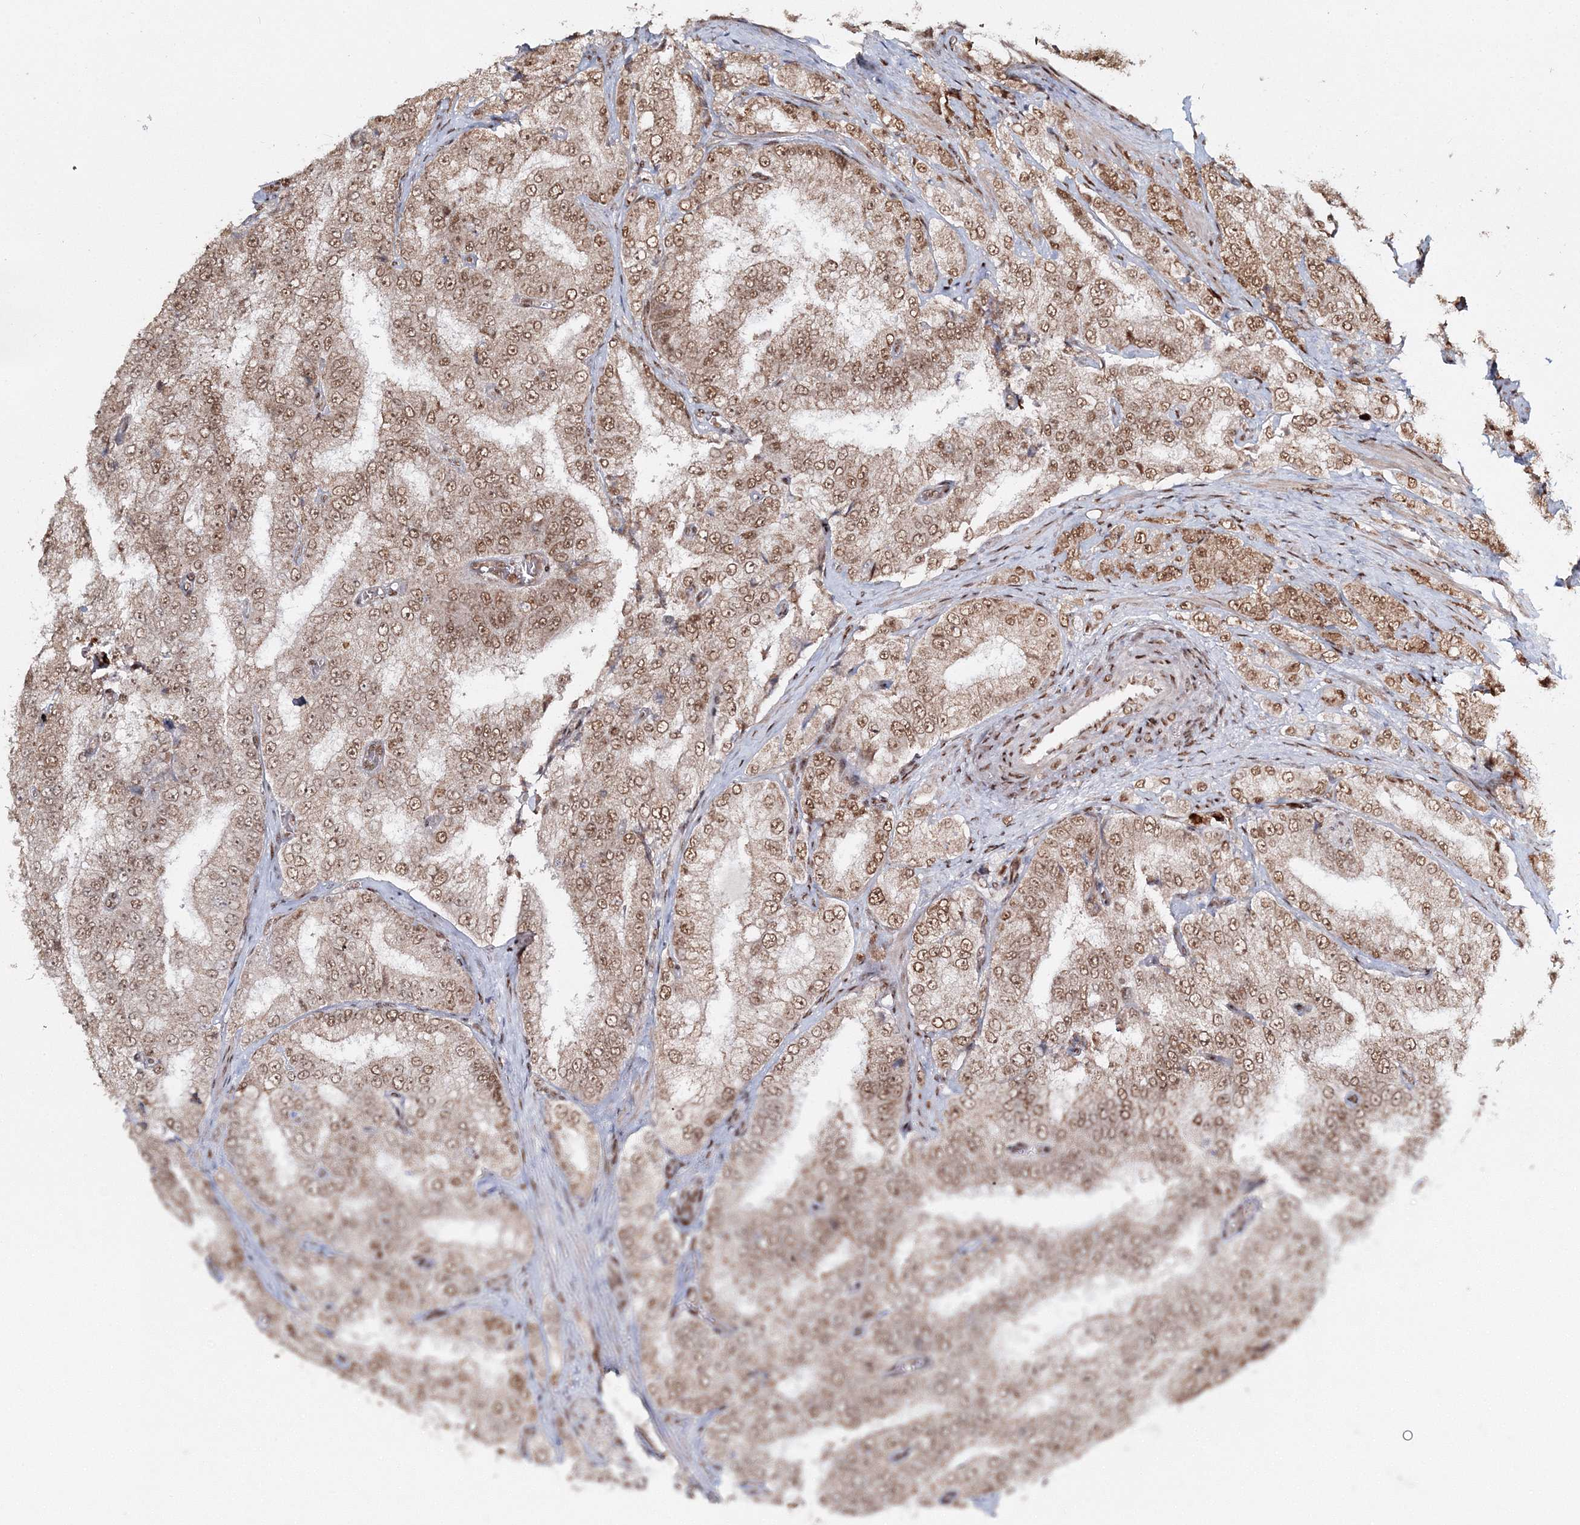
{"staining": {"intensity": "moderate", "quantity": ">75%", "location": "cytoplasmic/membranous,nuclear"}, "tissue": "prostate cancer", "cell_type": "Tumor cells", "image_type": "cancer", "snomed": [{"axis": "morphology", "description": "Adenocarcinoma, High grade"}, {"axis": "topography", "description": "Prostate"}], "caption": "Immunohistochemical staining of human prostate cancer (adenocarcinoma (high-grade)) displays moderate cytoplasmic/membranous and nuclear protein expression in approximately >75% of tumor cells.", "gene": "QRICH1", "patient": {"sex": "male", "age": 58}}